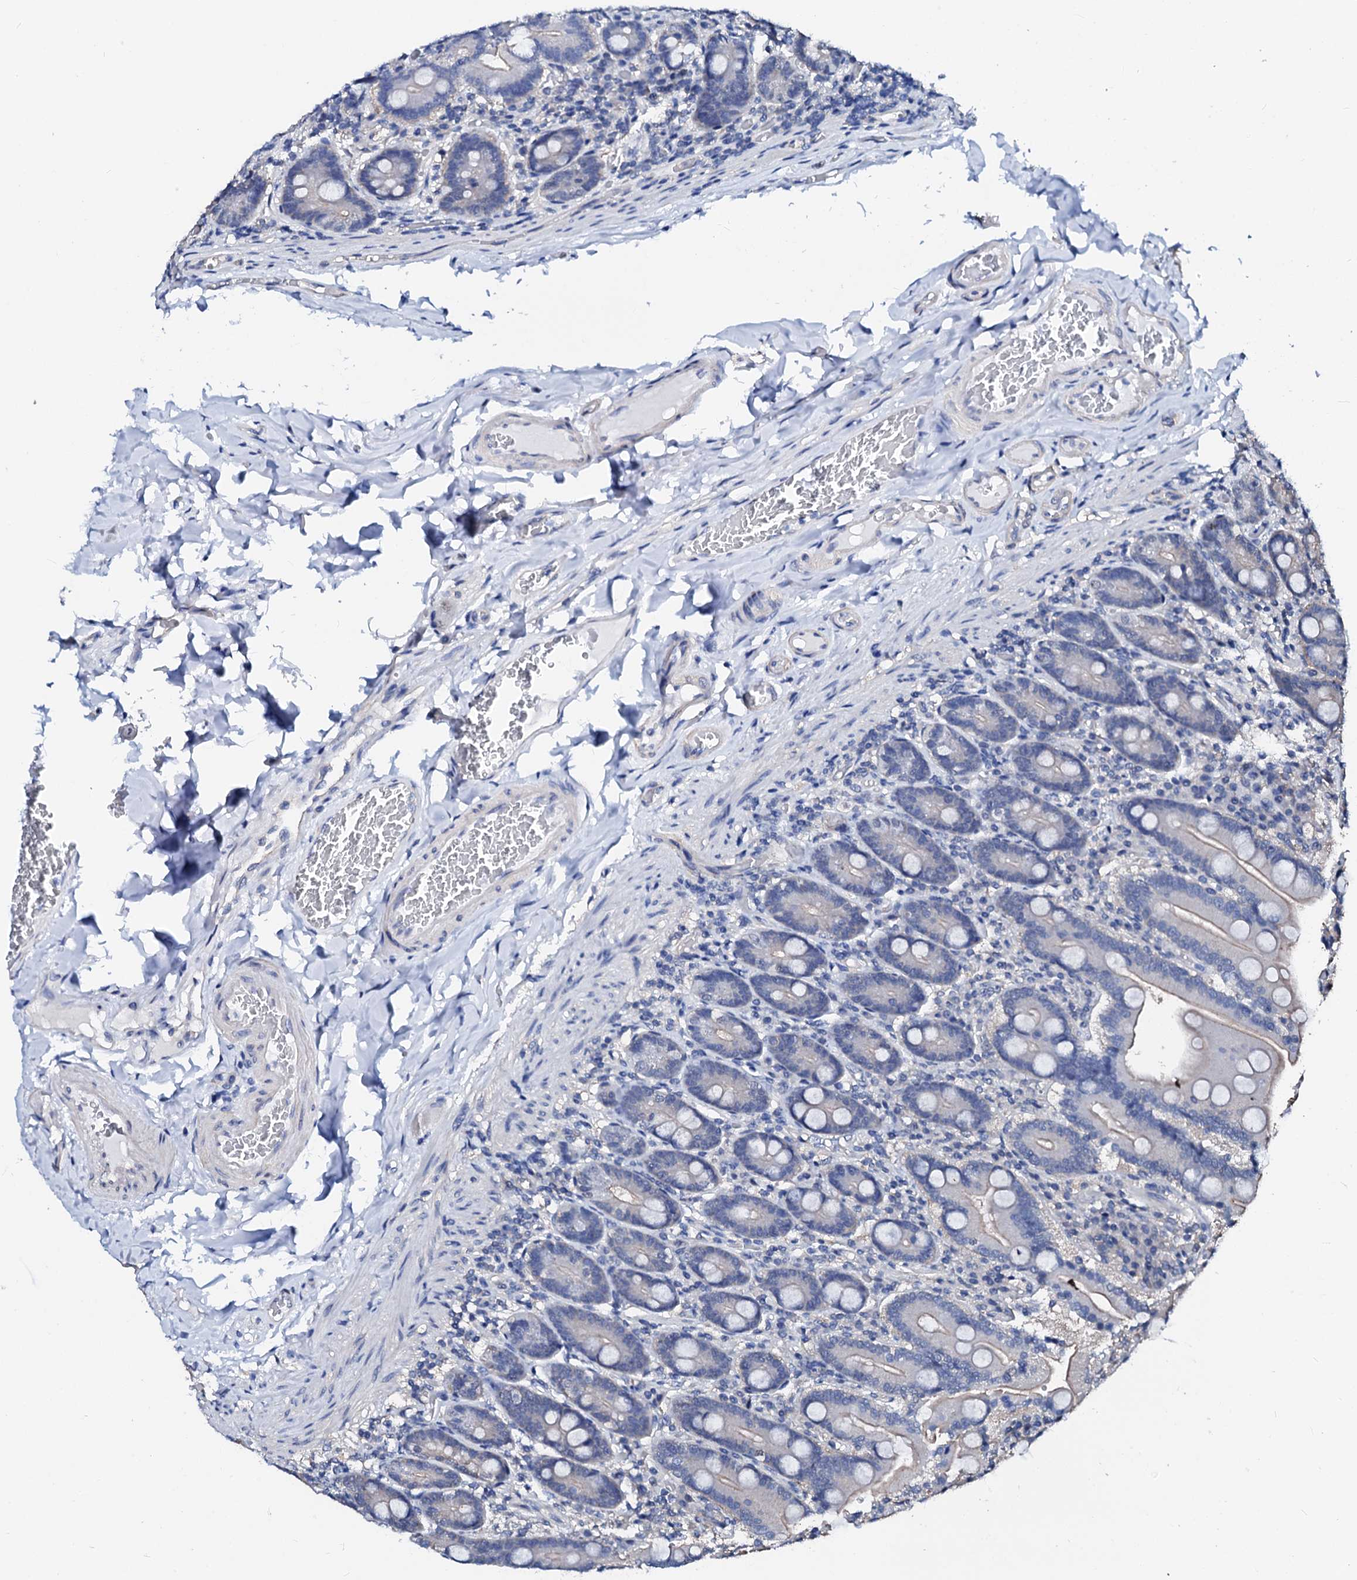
{"staining": {"intensity": "moderate", "quantity": "<25%", "location": "cytoplasmic/membranous"}, "tissue": "duodenum", "cell_type": "Glandular cells", "image_type": "normal", "snomed": [{"axis": "morphology", "description": "Normal tissue, NOS"}, {"axis": "topography", "description": "Duodenum"}], "caption": "Protein staining of normal duodenum reveals moderate cytoplasmic/membranous staining in approximately <25% of glandular cells.", "gene": "CSN2", "patient": {"sex": "female", "age": 62}}